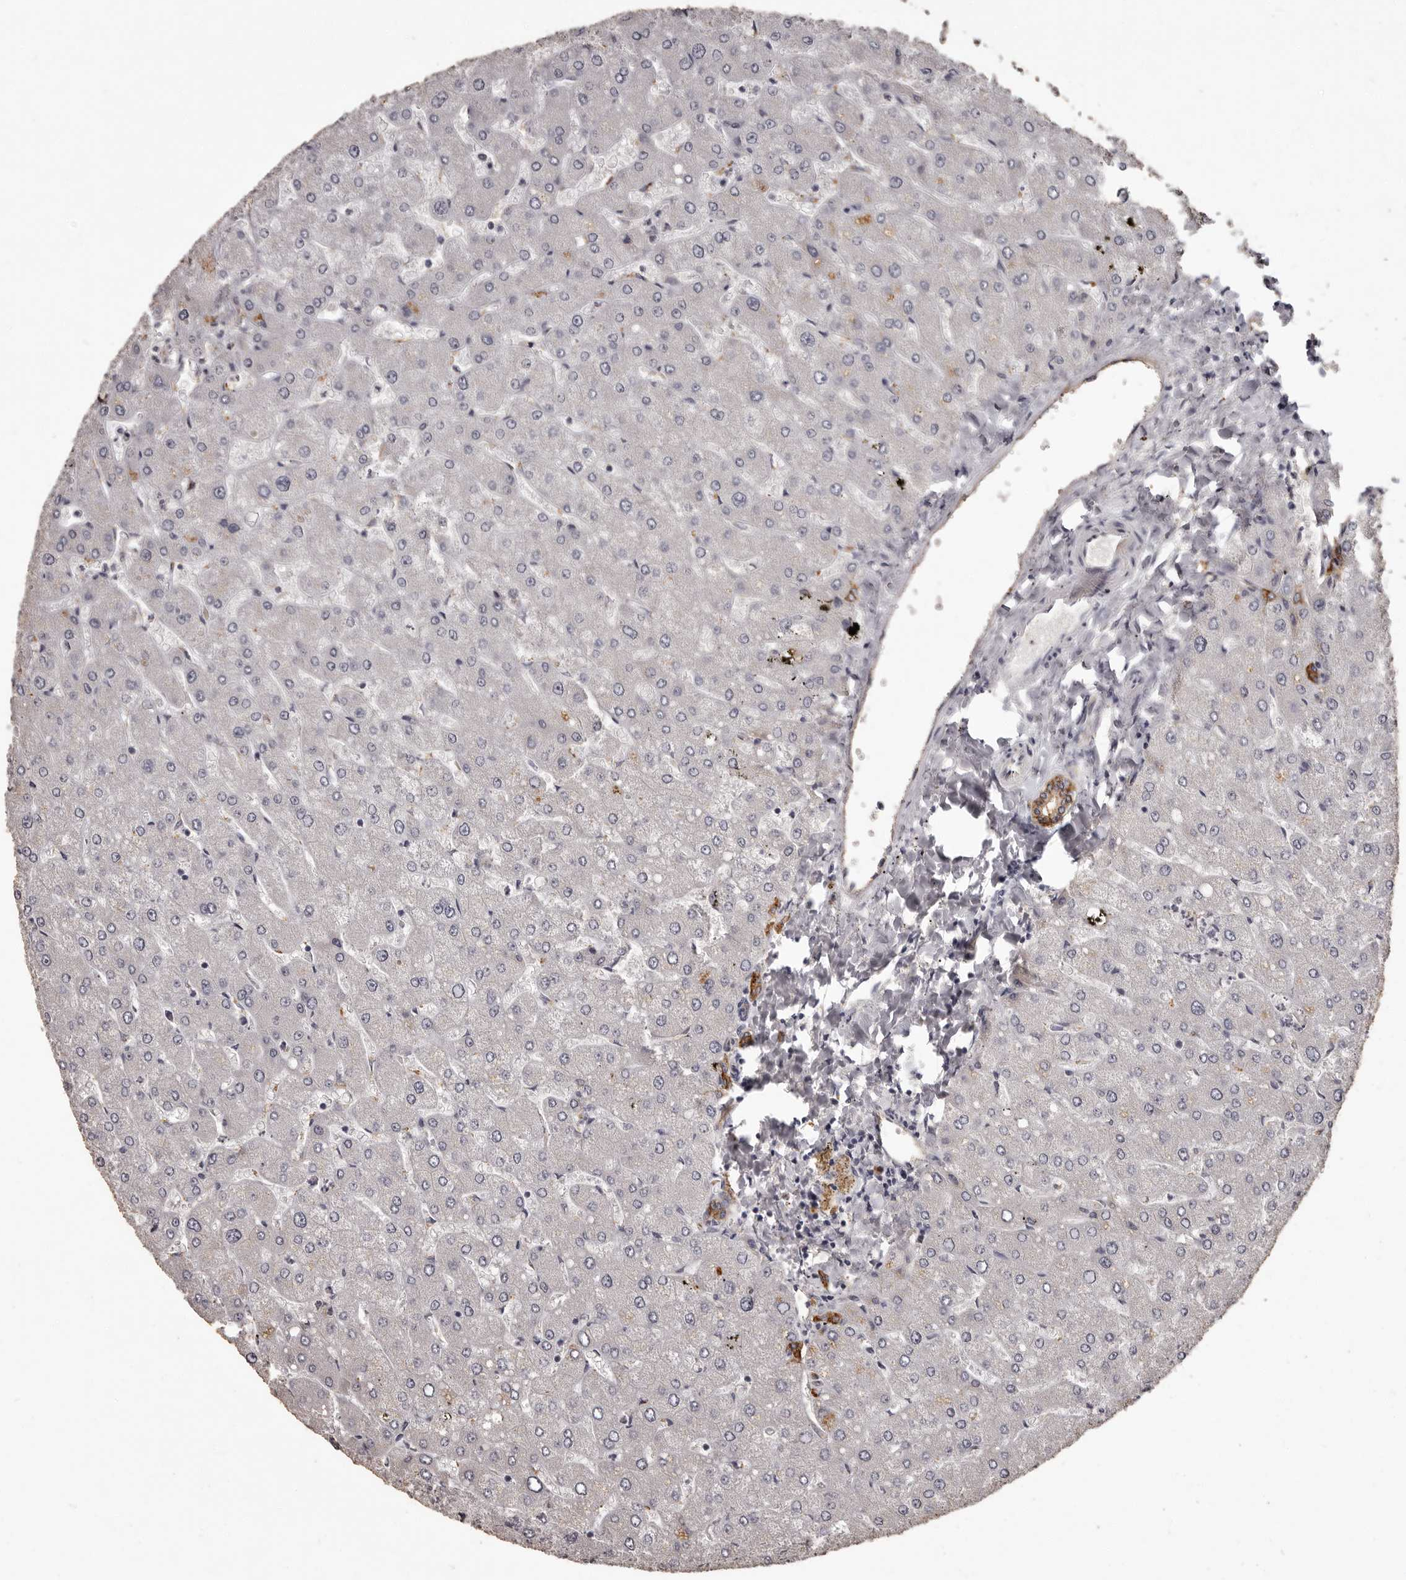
{"staining": {"intensity": "strong", "quantity": ">75%", "location": "cytoplasmic/membranous"}, "tissue": "liver", "cell_type": "Cholangiocytes", "image_type": "normal", "snomed": [{"axis": "morphology", "description": "Normal tissue, NOS"}, {"axis": "topography", "description": "Liver"}], "caption": "Brown immunohistochemical staining in normal liver reveals strong cytoplasmic/membranous staining in approximately >75% of cholangiocytes. Nuclei are stained in blue.", "gene": "GPR78", "patient": {"sex": "male", "age": 55}}